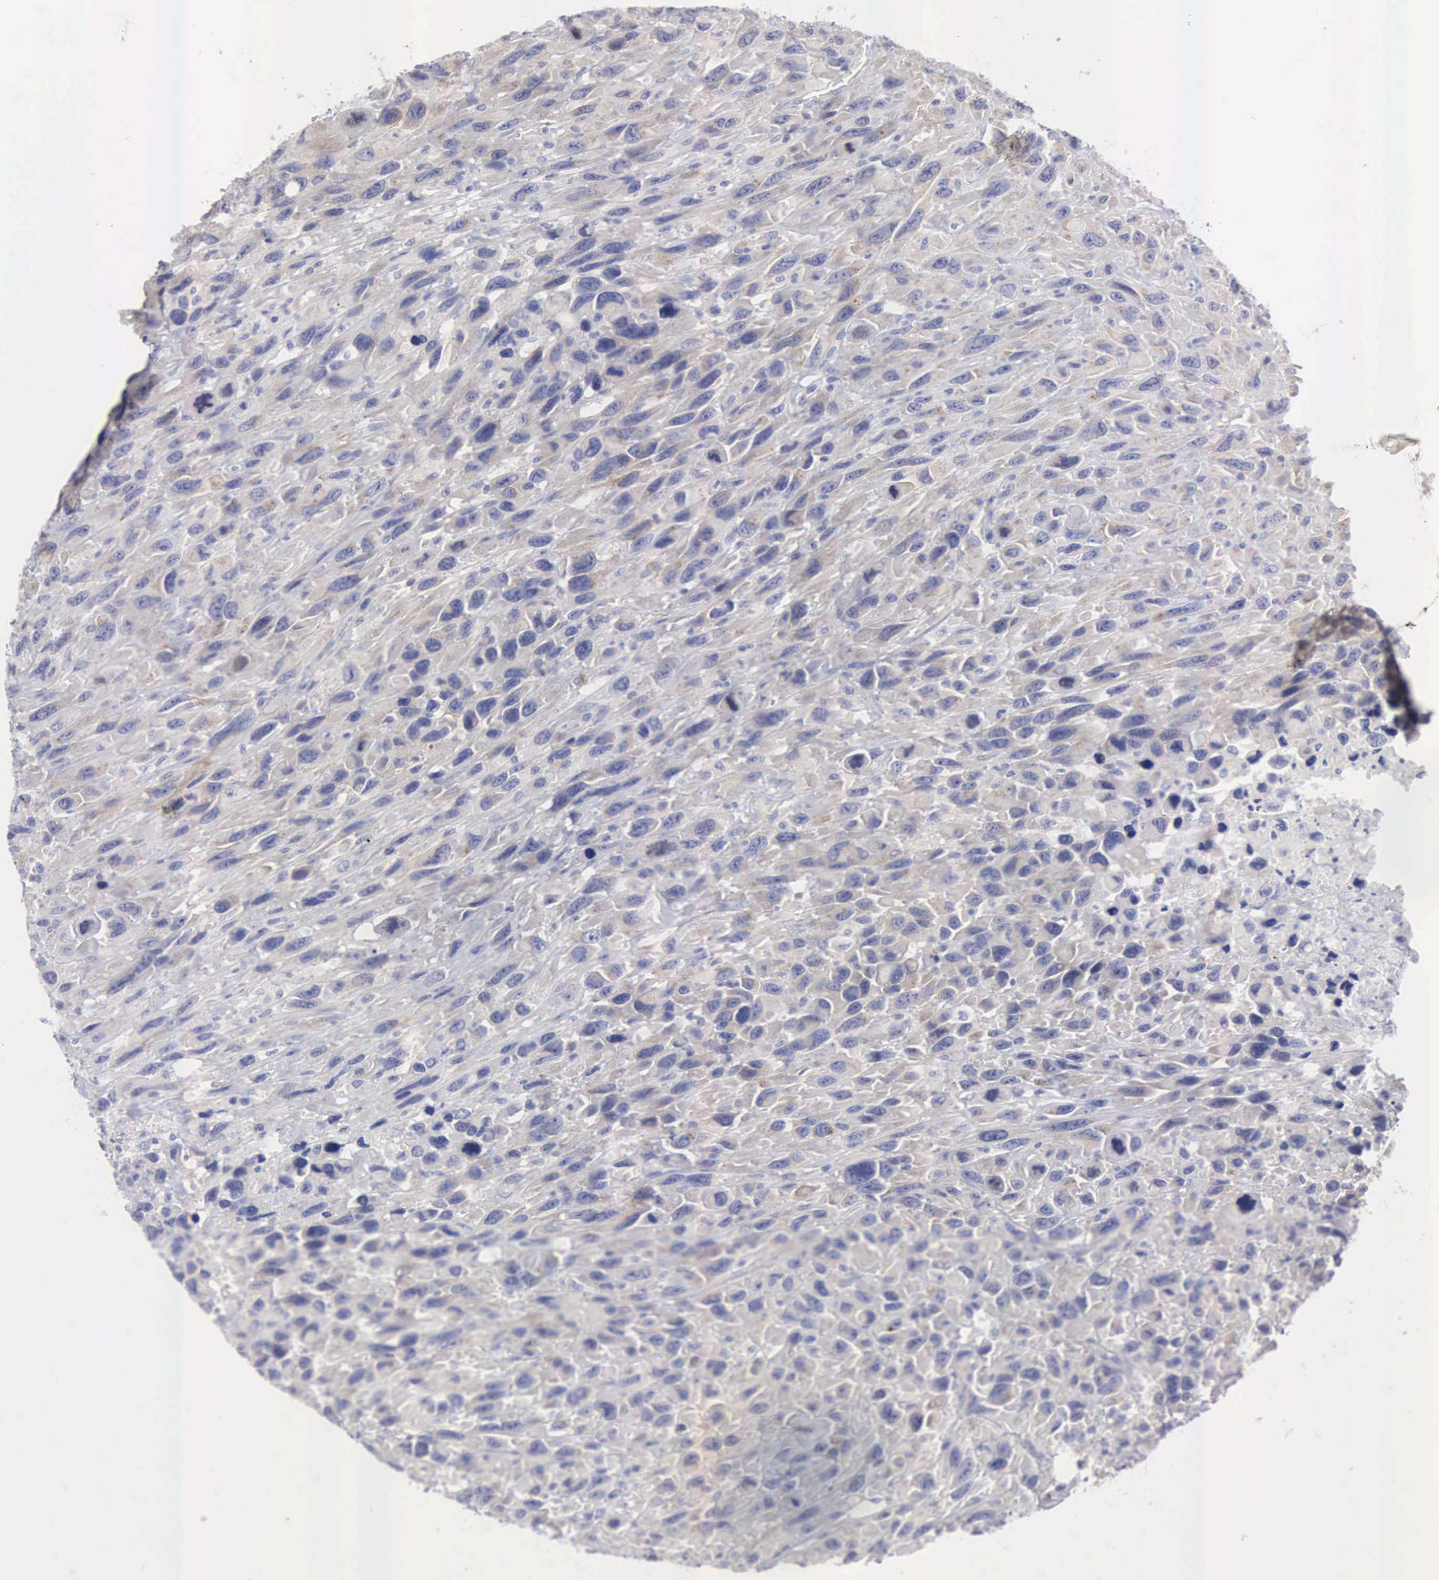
{"staining": {"intensity": "weak", "quantity": "<25%", "location": "cytoplasmic/membranous"}, "tissue": "renal cancer", "cell_type": "Tumor cells", "image_type": "cancer", "snomed": [{"axis": "morphology", "description": "Adenocarcinoma, NOS"}, {"axis": "topography", "description": "Kidney"}], "caption": "Image shows no protein staining in tumor cells of renal cancer tissue.", "gene": "CEP170B", "patient": {"sex": "male", "age": 79}}